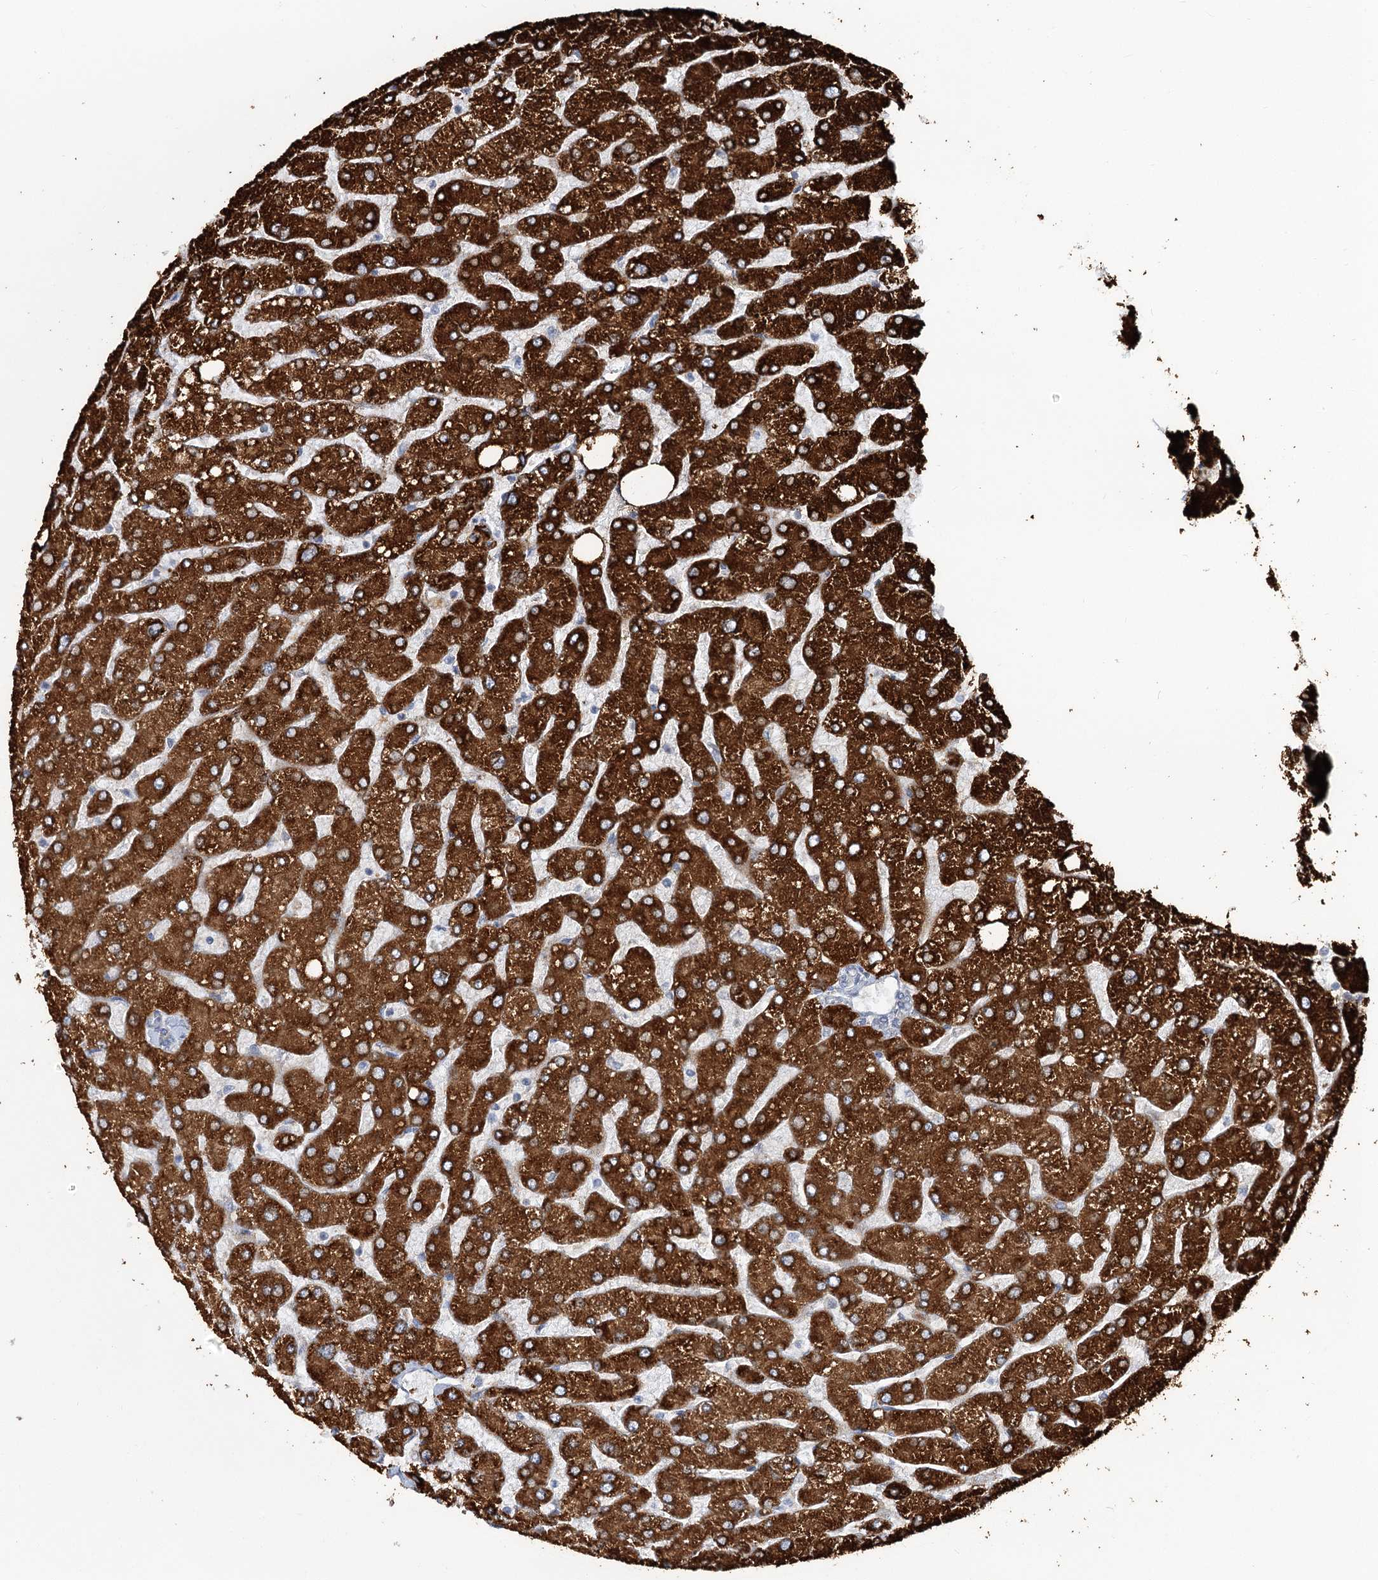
{"staining": {"intensity": "weak", "quantity": "<25%", "location": "cytoplasmic/membranous"}, "tissue": "liver", "cell_type": "Cholangiocytes", "image_type": "normal", "snomed": [{"axis": "morphology", "description": "Normal tissue, NOS"}, {"axis": "topography", "description": "Liver"}], "caption": "Protein analysis of benign liver reveals no significant positivity in cholangiocytes.", "gene": "CIB4", "patient": {"sex": "male", "age": 55}}